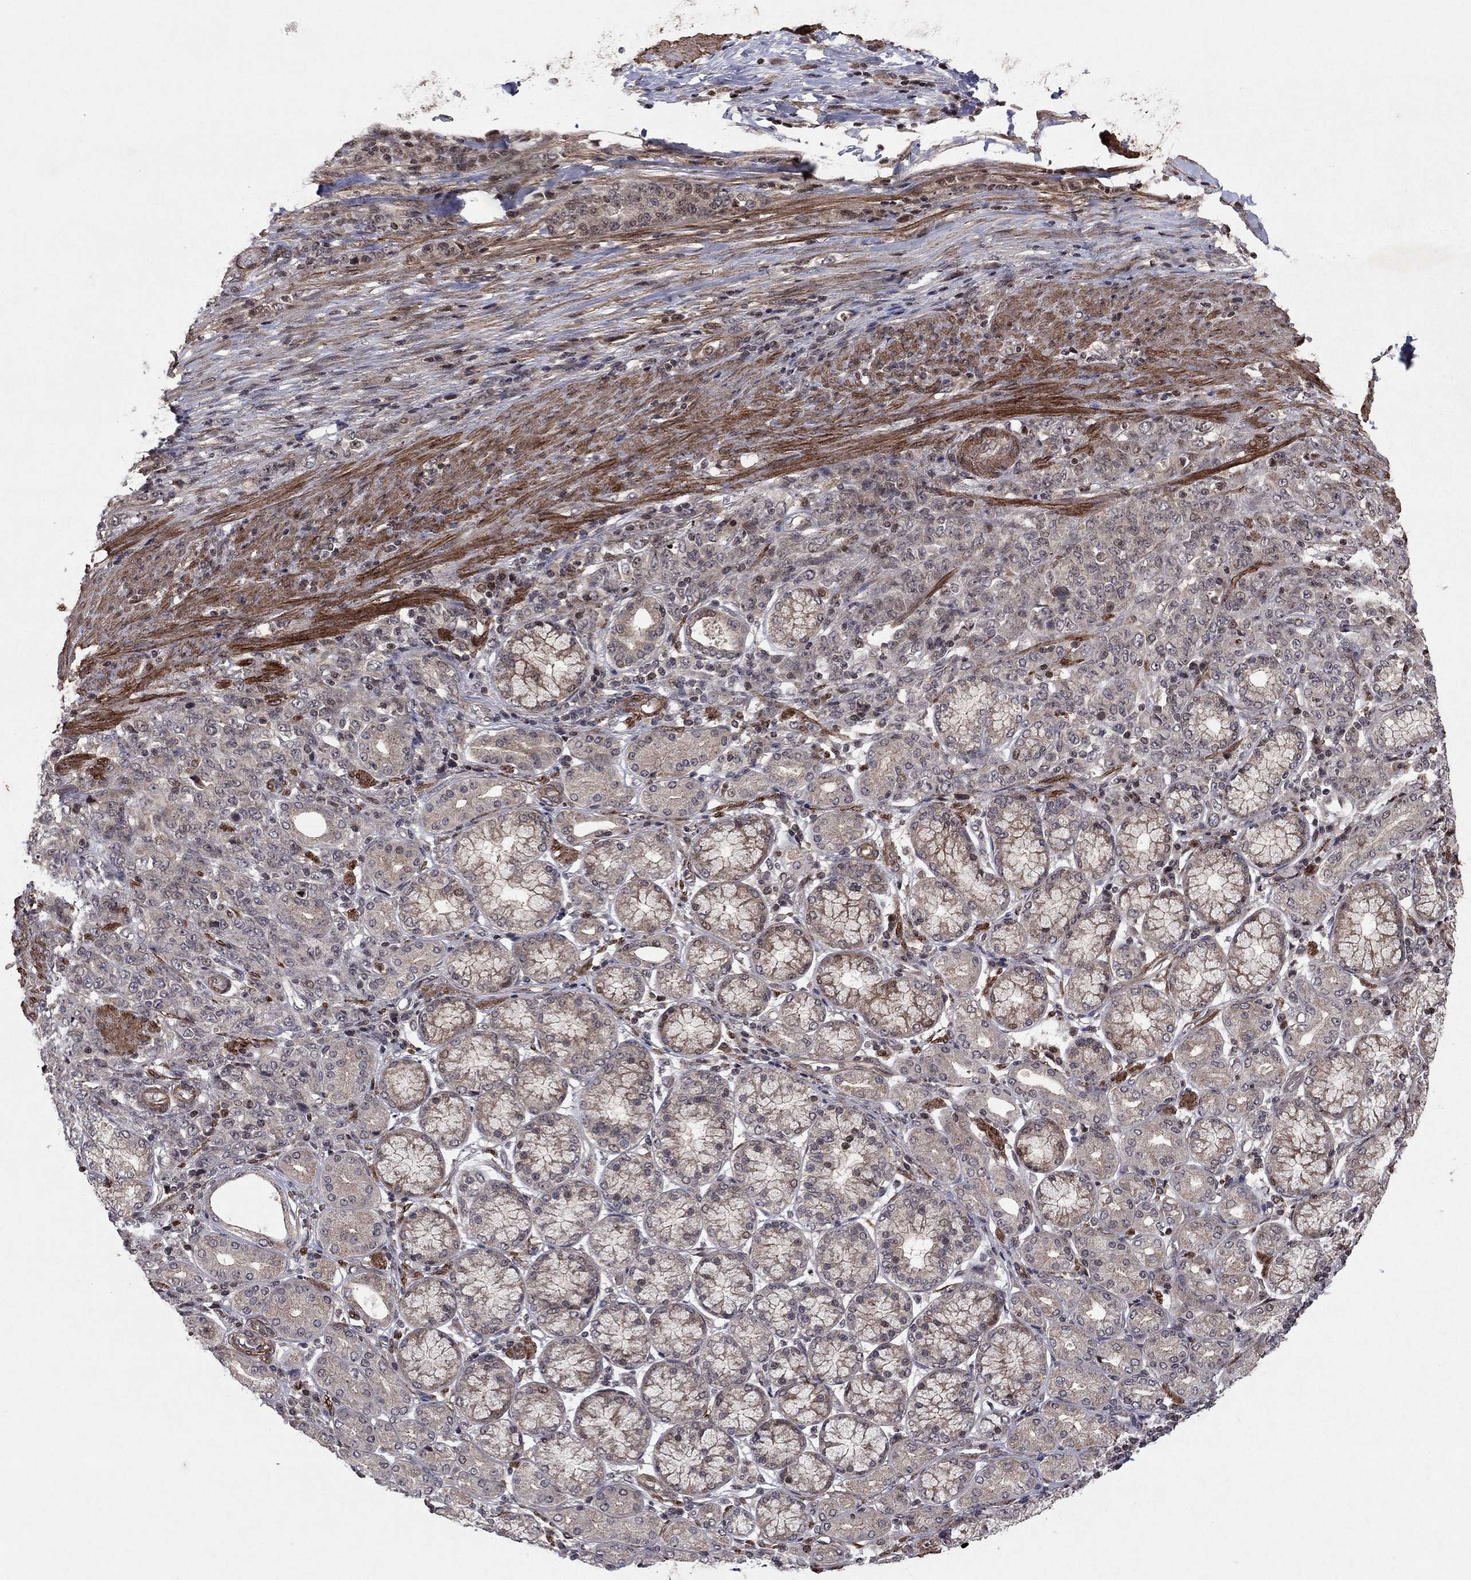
{"staining": {"intensity": "negative", "quantity": "none", "location": "none"}, "tissue": "stomach cancer", "cell_type": "Tumor cells", "image_type": "cancer", "snomed": [{"axis": "morphology", "description": "Normal tissue, NOS"}, {"axis": "morphology", "description": "Adenocarcinoma, NOS"}, {"axis": "topography", "description": "Stomach"}], "caption": "Tumor cells are negative for brown protein staining in stomach cancer.", "gene": "SORBS1", "patient": {"sex": "female", "age": 79}}